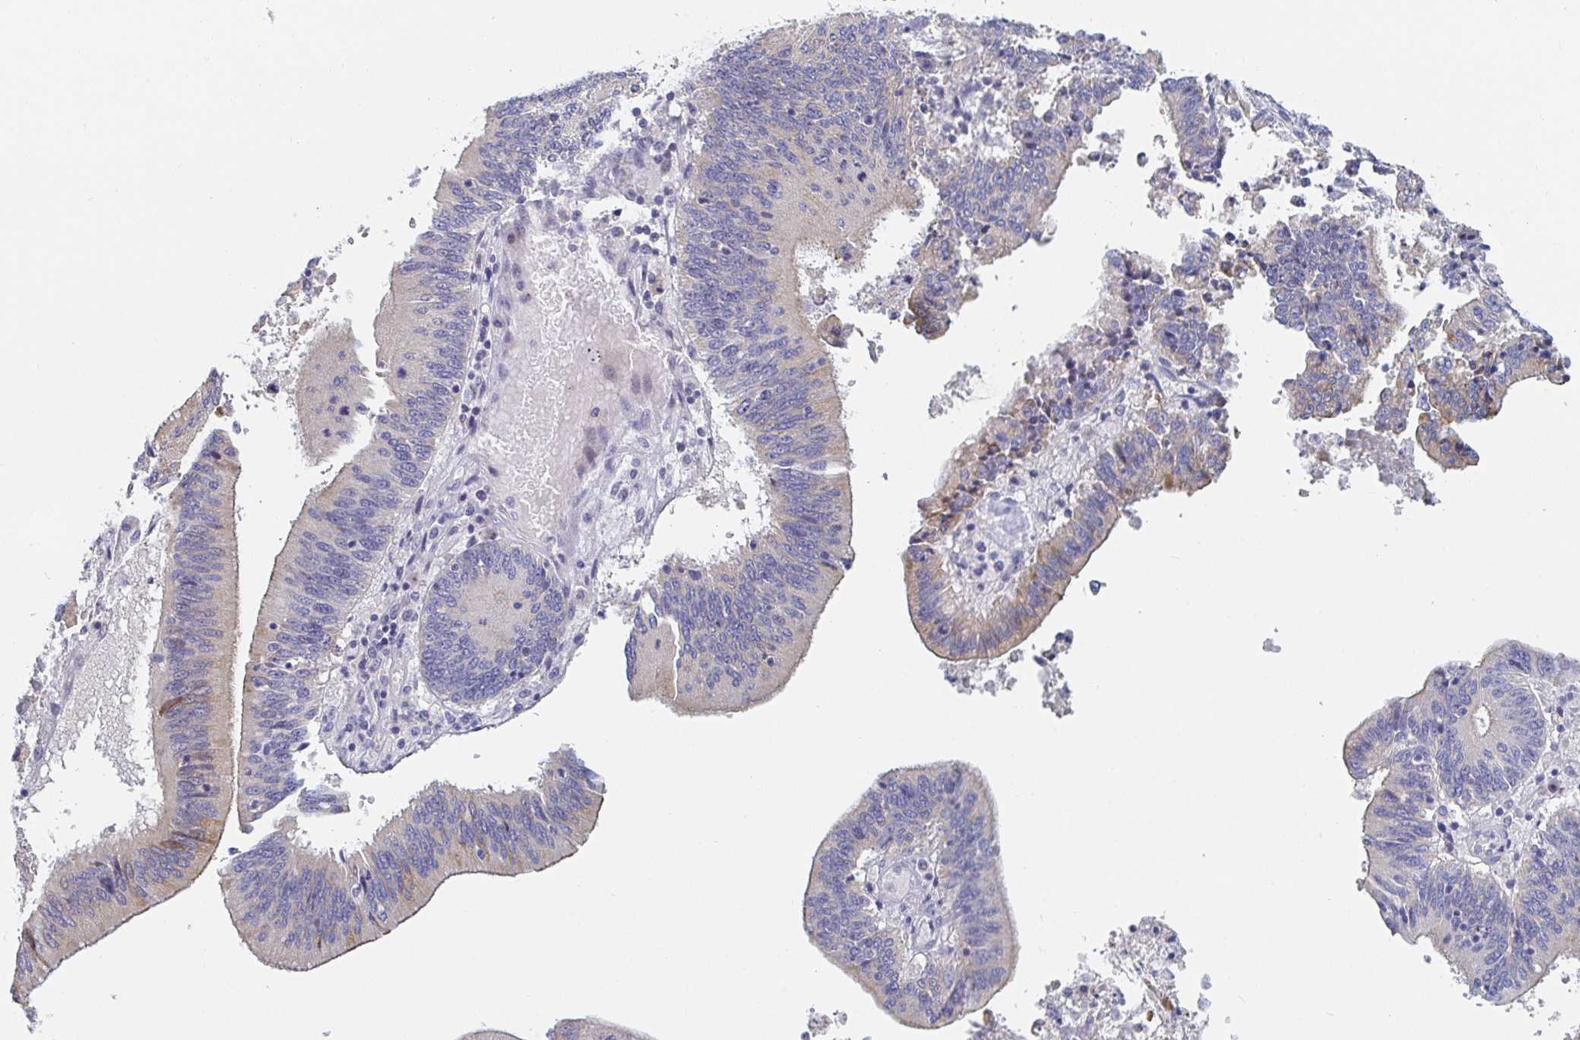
{"staining": {"intensity": "moderate", "quantity": "<25%", "location": "cytoplasmic/membranous"}, "tissue": "stomach cancer", "cell_type": "Tumor cells", "image_type": "cancer", "snomed": [{"axis": "morphology", "description": "Adenocarcinoma, NOS"}, {"axis": "topography", "description": "Stomach, upper"}], "caption": "Moderate cytoplasmic/membranous staining for a protein is identified in approximately <25% of tumor cells of stomach cancer using immunohistochemistry.", "gene": "ZNF430", "patient": {"sex": "male", "age": 68}}